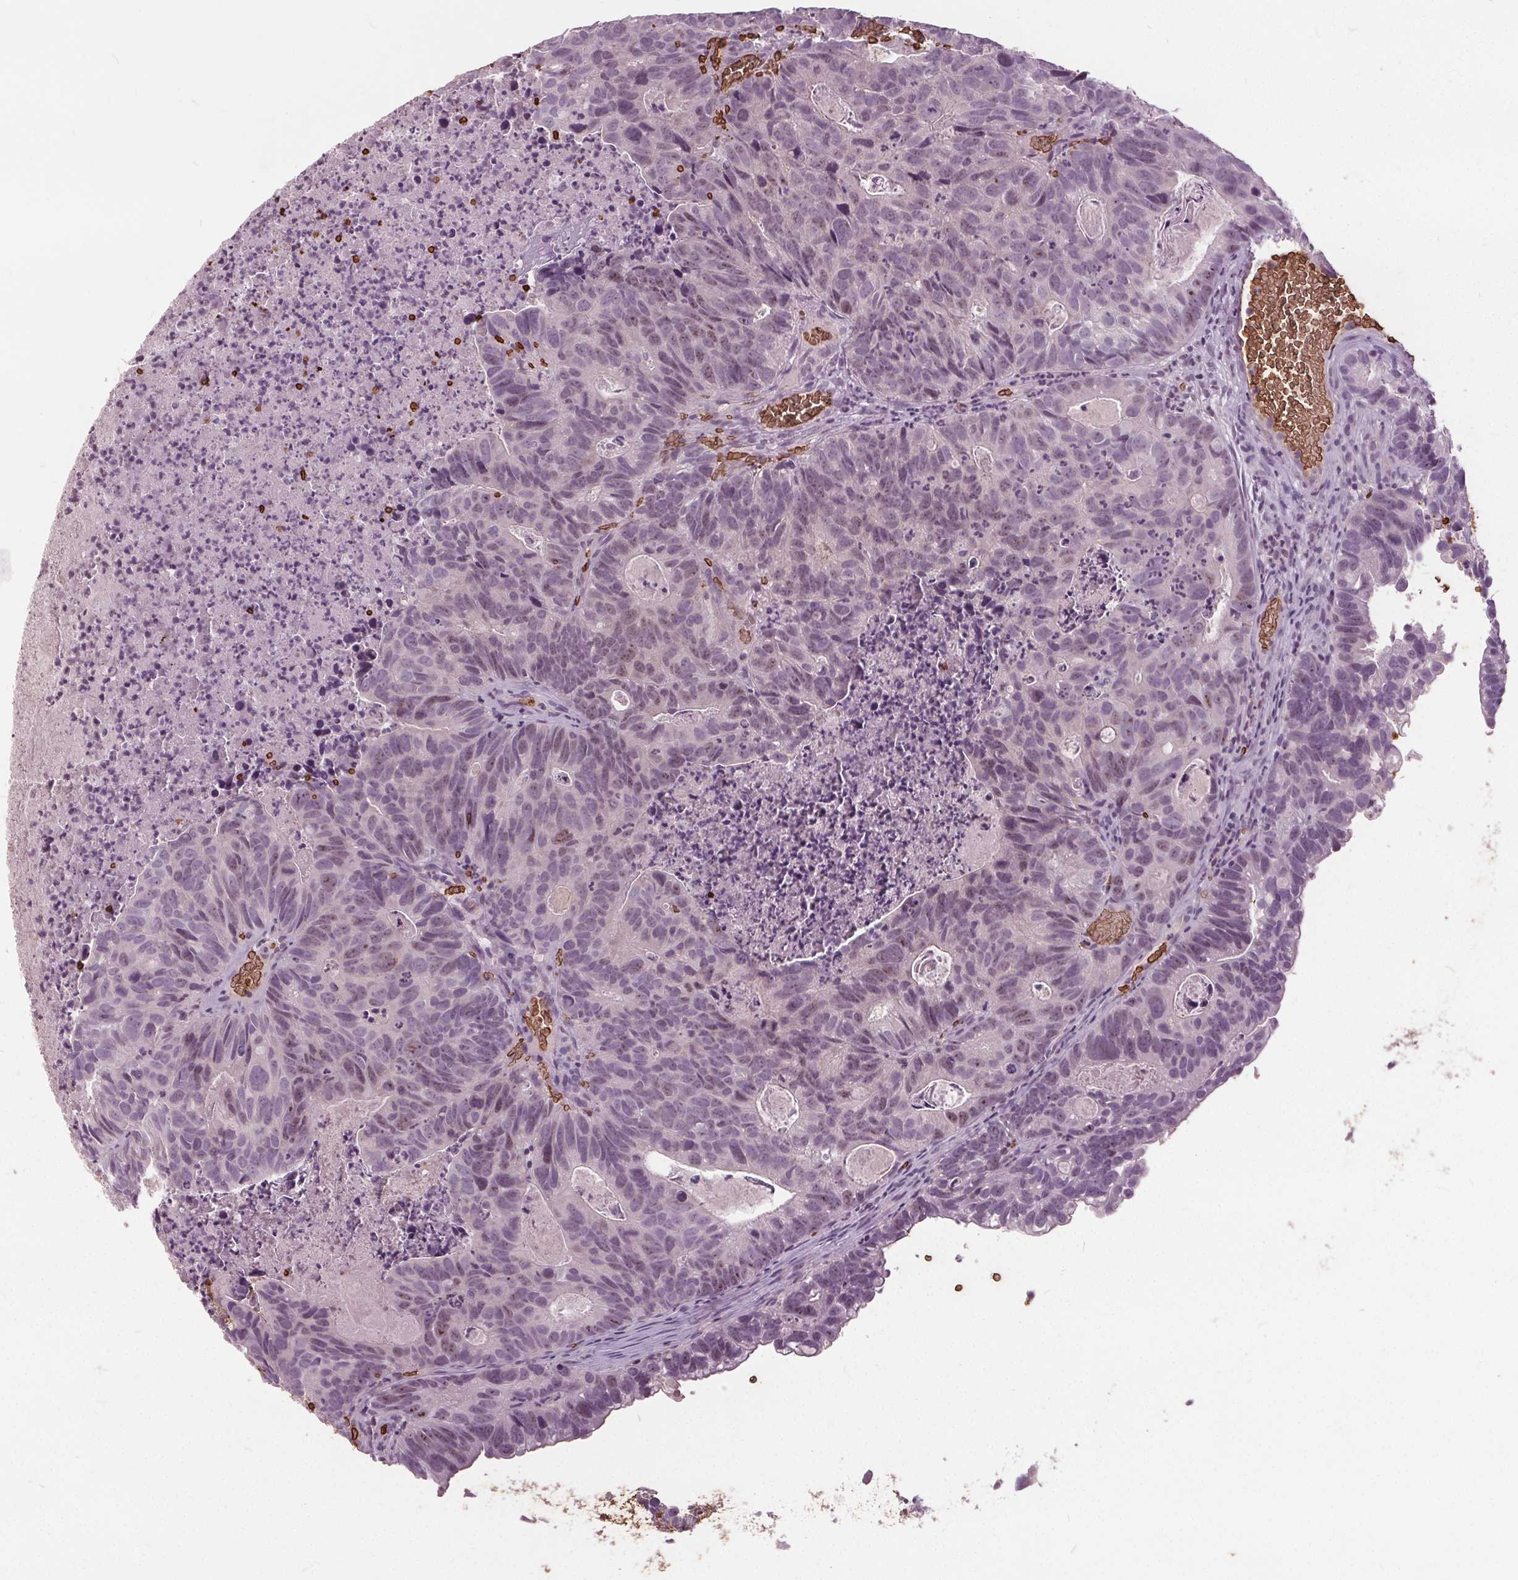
{"staining": {"intensity": "weak", "quantity": "<25%", "location": "nuclear"}, "tissue": "head and neck cancer", "cell_type": "Tumor cells", "image_type": "cancer", "snomed": [{"axis": "morphology", "description": "Adenocarcinoma, NOS"}, {"axis": "topography", "description": "Head-Neck"}], "caption": "This is an IHC image of human head and neck cancer. There is no staining in tumor cells.", "gene": "SLC4A1", "patient": {"sex": "male", "age": 62}}